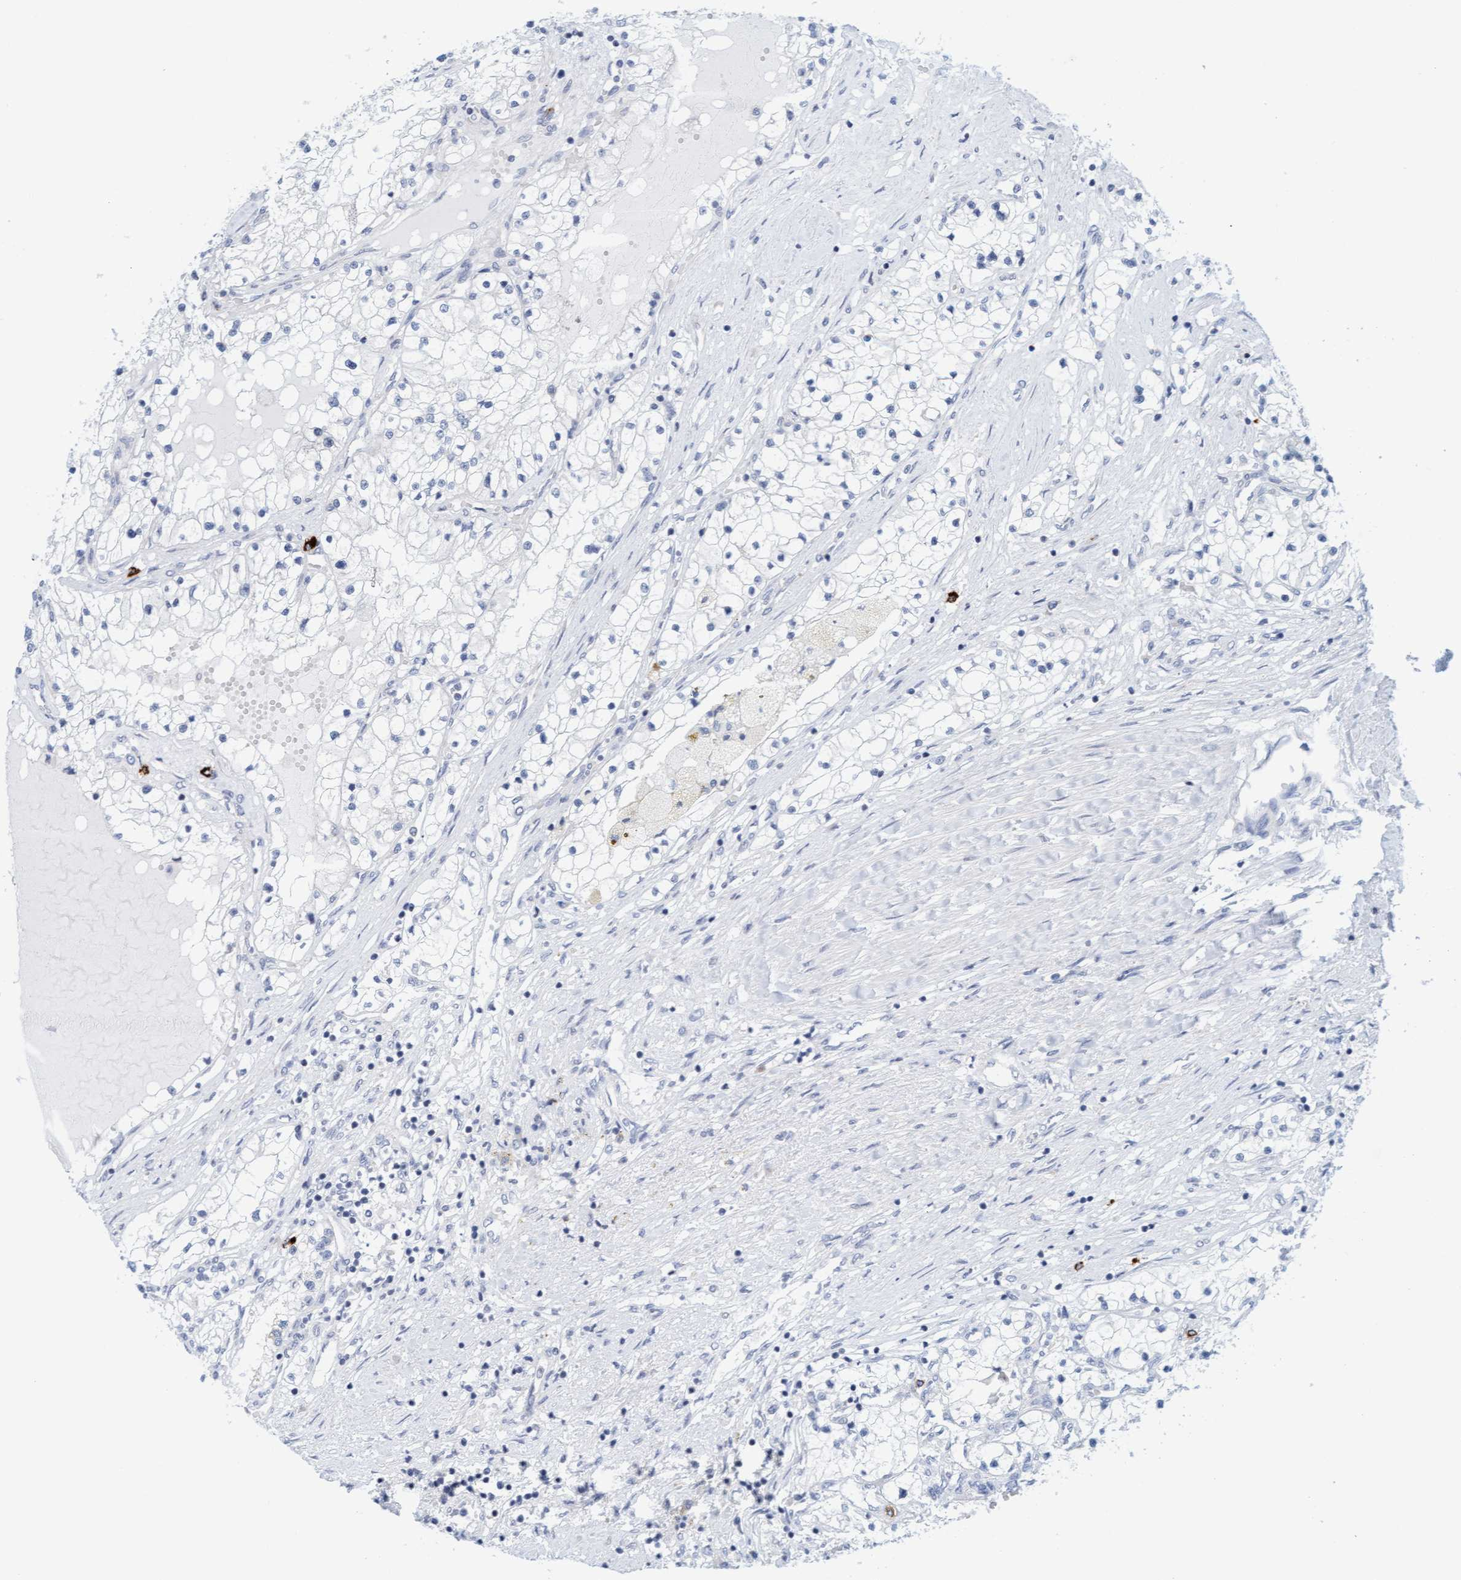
{"staining": {"intensity": "negative", "quantity": "none", "location": "none"}, "tissue": "renal cancer", "cell_type": "Tumor cells", "image_type": "cancer", "snomed": [{"axis": "morphology", "description": "Adenocarcinoma, NOS"}, {"axis": "topography", "description": "Kidney"}], "caption": "This micrograph is of renal cancer (adenocarcinoma) stained with immunohistochemistry (IHC) to label a protein in brown with the nuclei are counter-stained blue. There is no expression in tumor cells. The staining is performed using DAB (3,3'-diaminobenzidine) brown chromogen with nuclei counter-stained in using hematoxylin.", "gene": "CPA3", "patient": {"sex": "male", "age": 68}}